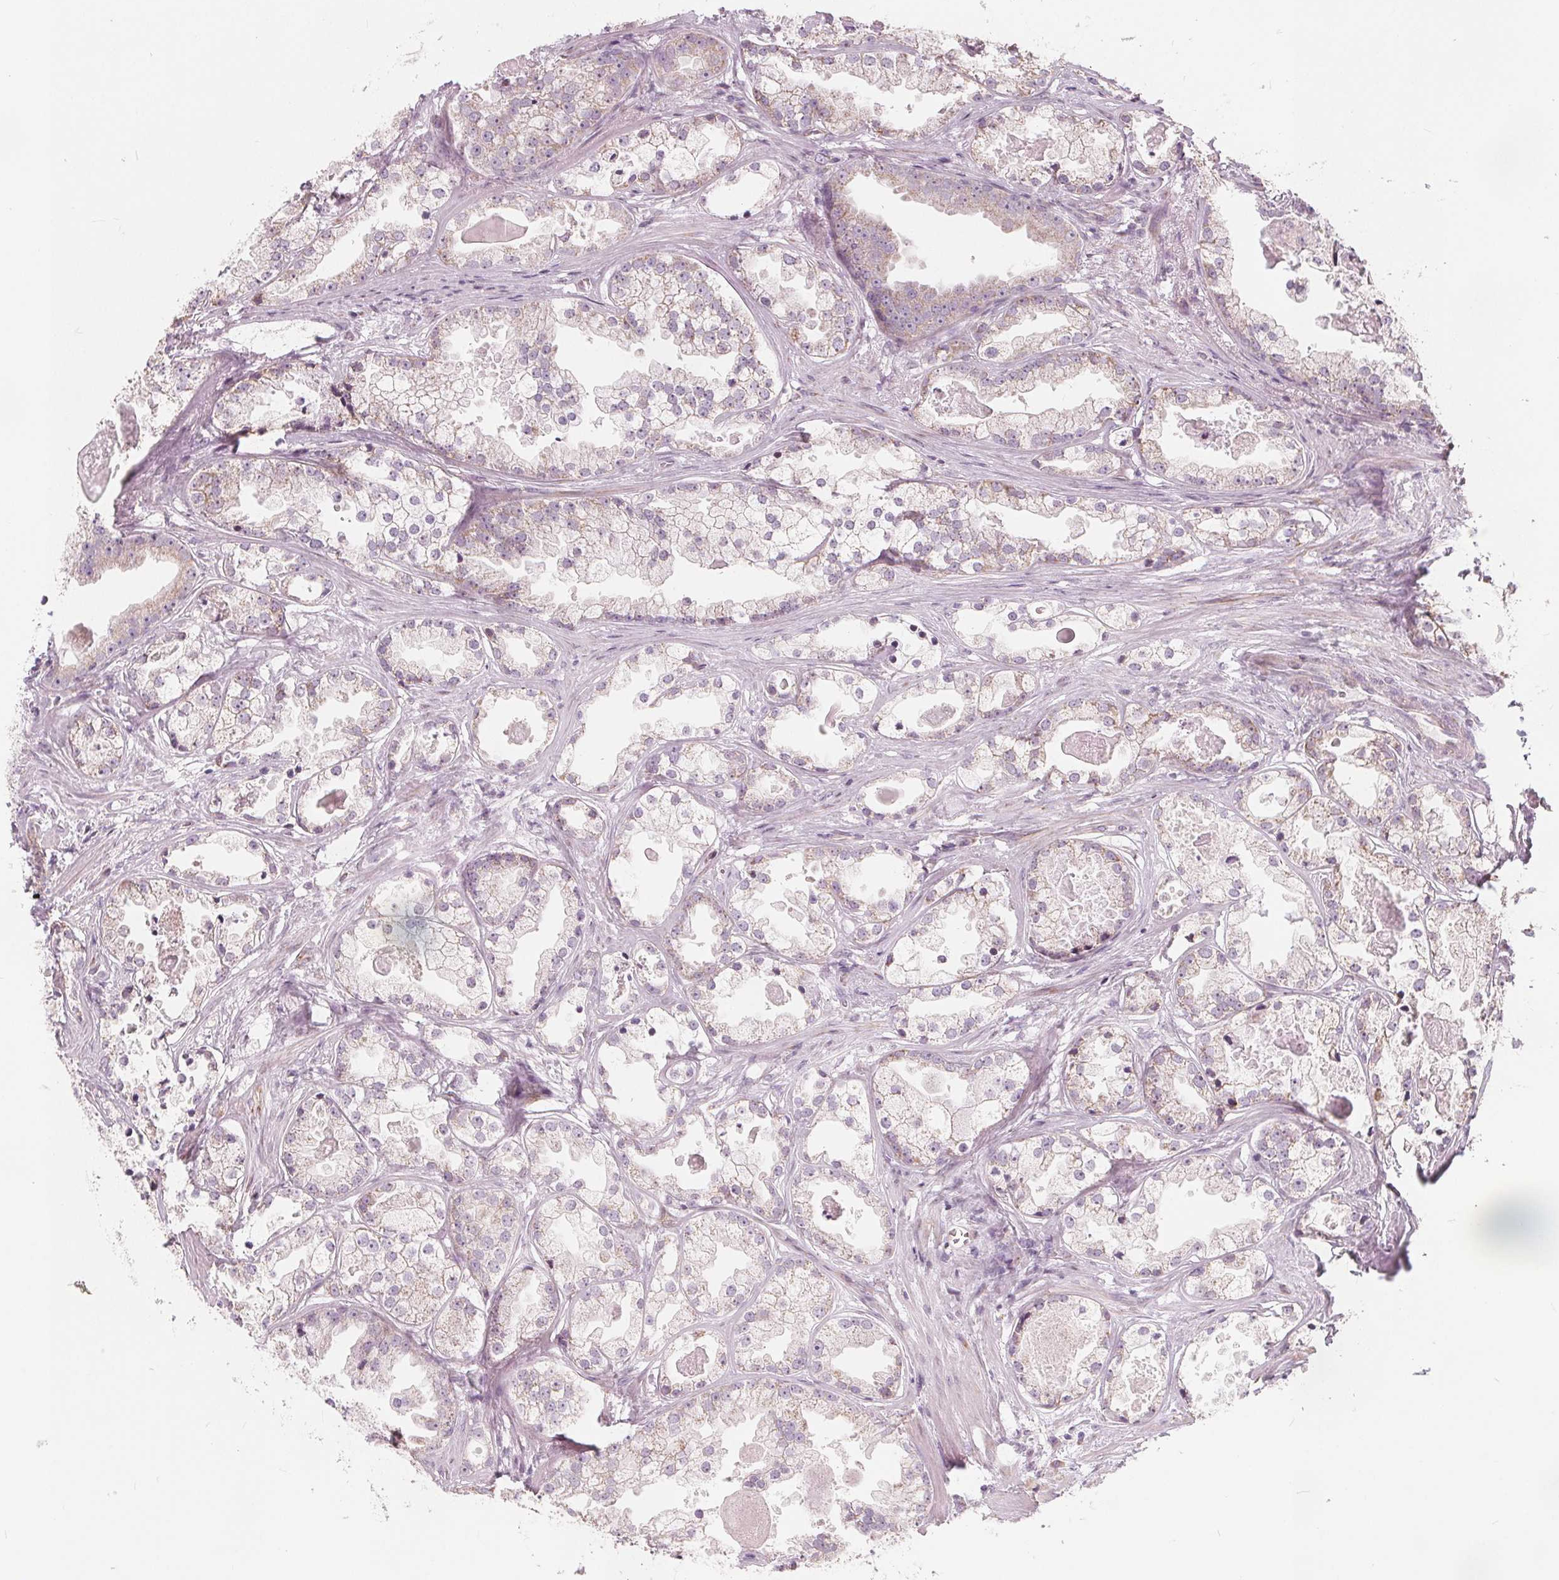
{"staining": {"intensity": "moderate", "quantity": "25%-75%", "location": "cytoplasmic/membranous"}, "tissue": "prostate cancer", "cell_type": "Tumor cells", "image_type": "cancer", "snomed": [{"axis": "morphology", "description": "Adenocarcinoma, Low grade"}, {"axis": "topography", "description": "Prostate"}], "caption": "This histopathology image exhibits IHC staining of prostate low-grade adenocarcinoma, with medium moderate cytoplasmic/membranous positivity in about 25%-75% of tumor cells.", "gene": "NUP210L", "patient": {"sex": "male", "age": 65}}